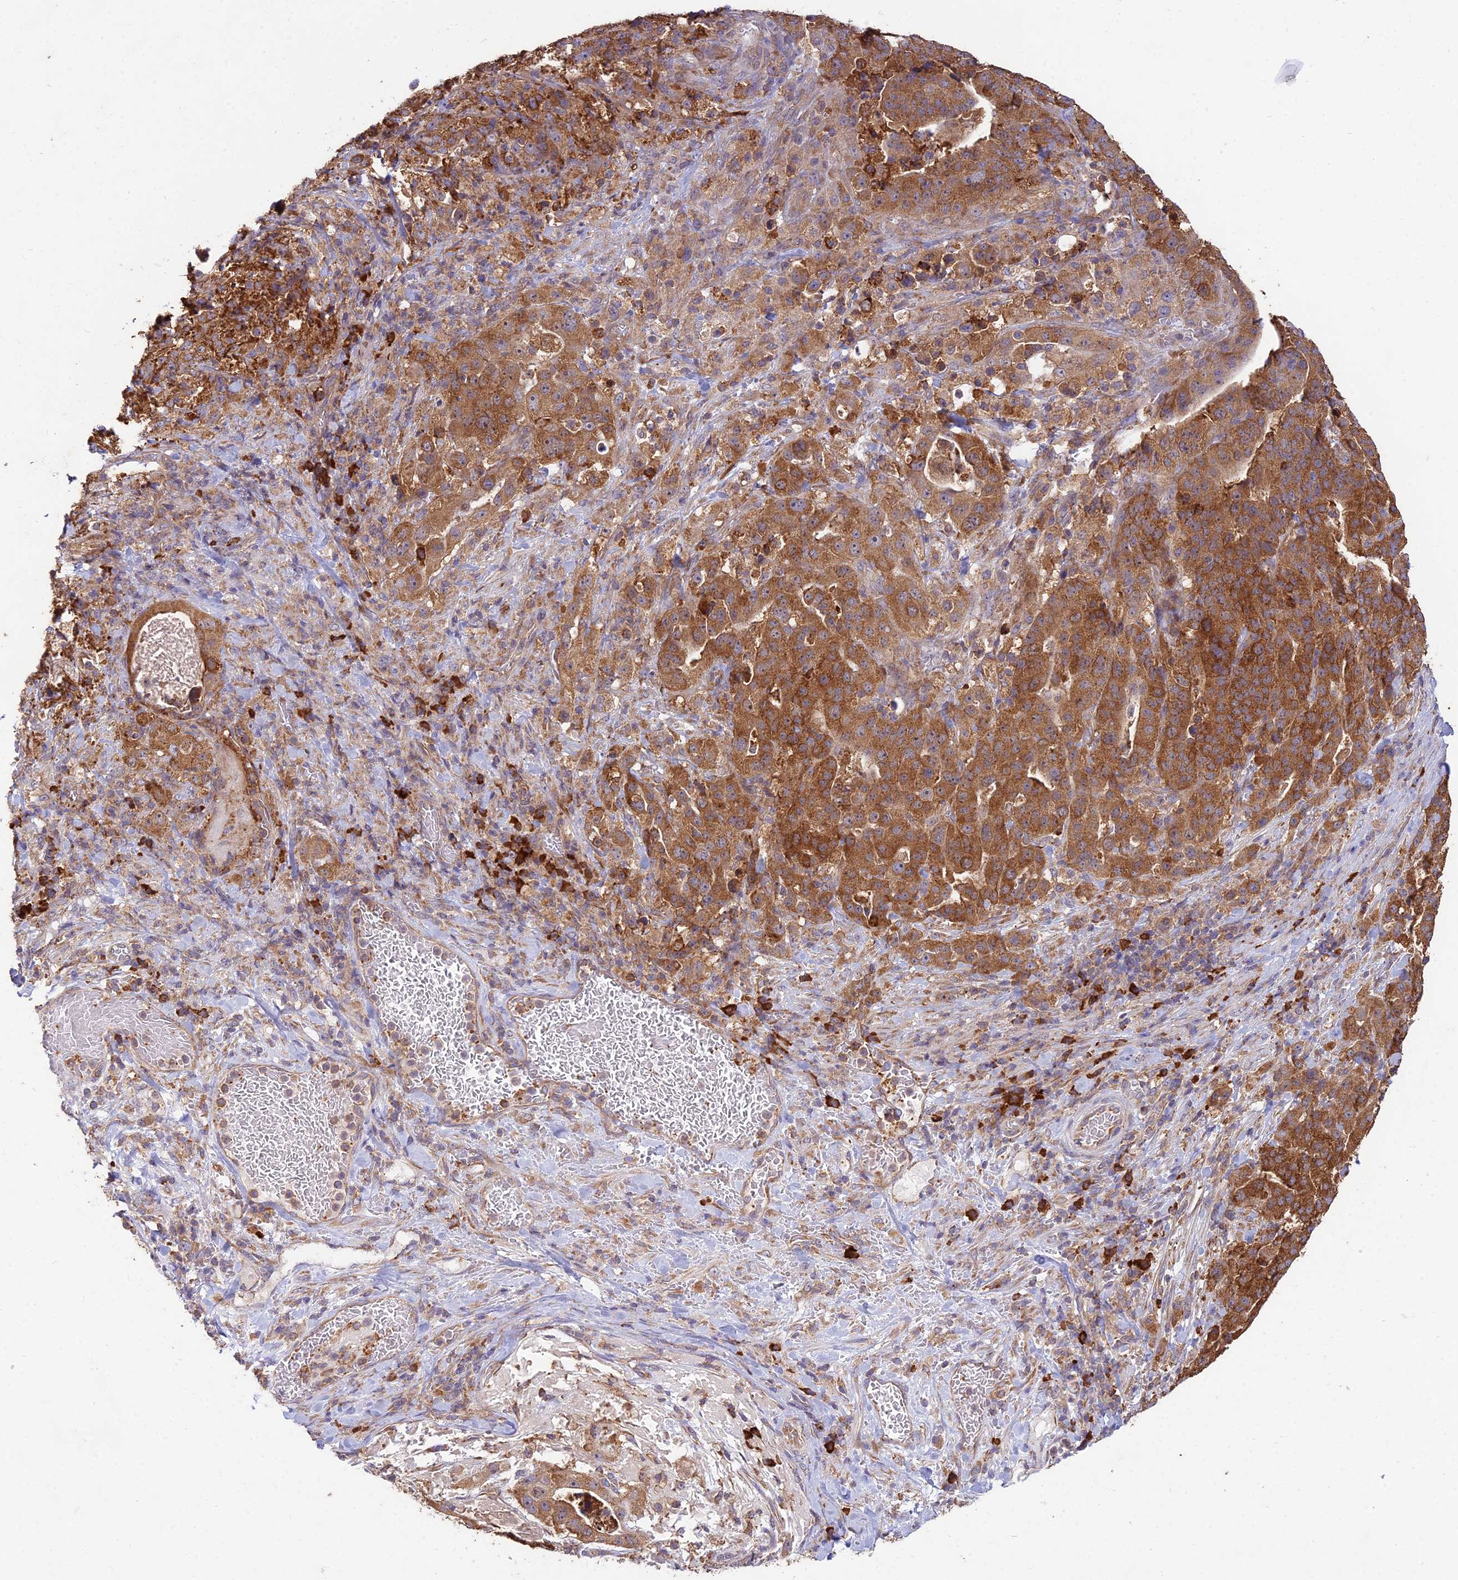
{"staining": {"intensity": "strong", "quantity": ">75%", "location": "cytoplasmic/membranous"}, "tissue": "stomach cancer", "cell_type": "Tumor cells", "image_type": "cancer", "snomed": [{"axis": "morphology", "description": "Adenocarcinoma, NOS"}, {"axis": "topography", "description": "Stomach"}], "caption": "Immunohistochemistry histopathology image of neoplastic tissue: human adenocarcinoma (stomach) stained using IHC demonstrates high levels of strong protein expression localized specifically in the cytoplasmic/membranous of tumor cells, appearing as a cytoplasmic/membranous brown color.", "gene": "NXNL2", "patient": {"sex": "male", "age": 48}}